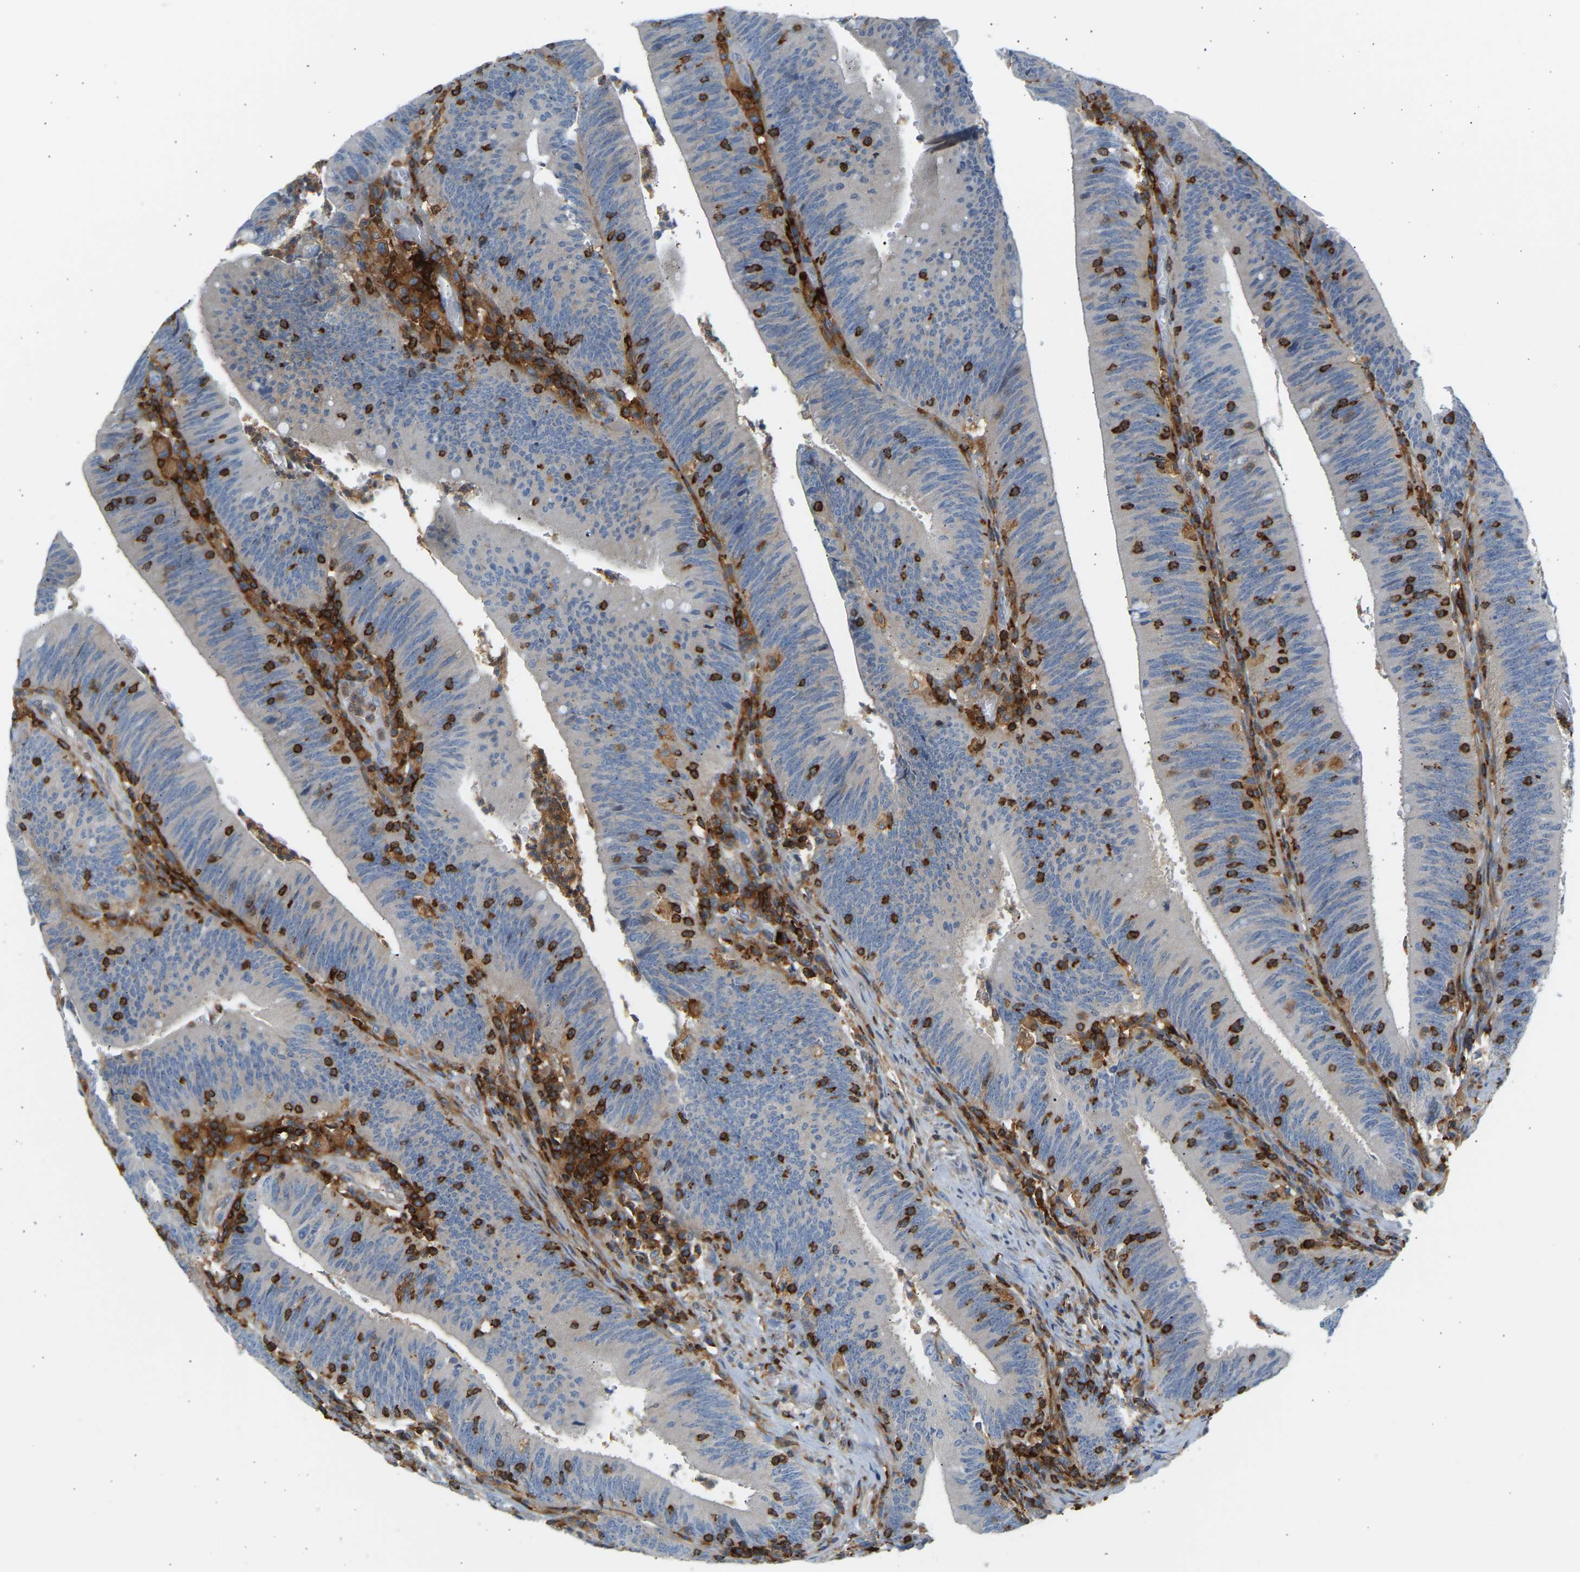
{"staining": {"intensity": "negative", "quantity": "none", "location": "none"}, "tissue": "colorectal cancer", "cell_type": "Tumor cells", "image_type": "cancer", "snomed": [{"axis": "morphology", "description": "Normal tissue, NOS"}, {"axis": "morphology", "description": "Adenocarcinoma, NOS"}, {"axis": "topography", "description": "Rectum"}], "caption": "Tumor cells are negative for protein expression in human colorectal cancer.", "gene": "FNBP1", "patient": {"sex": "female", "age": 66}}